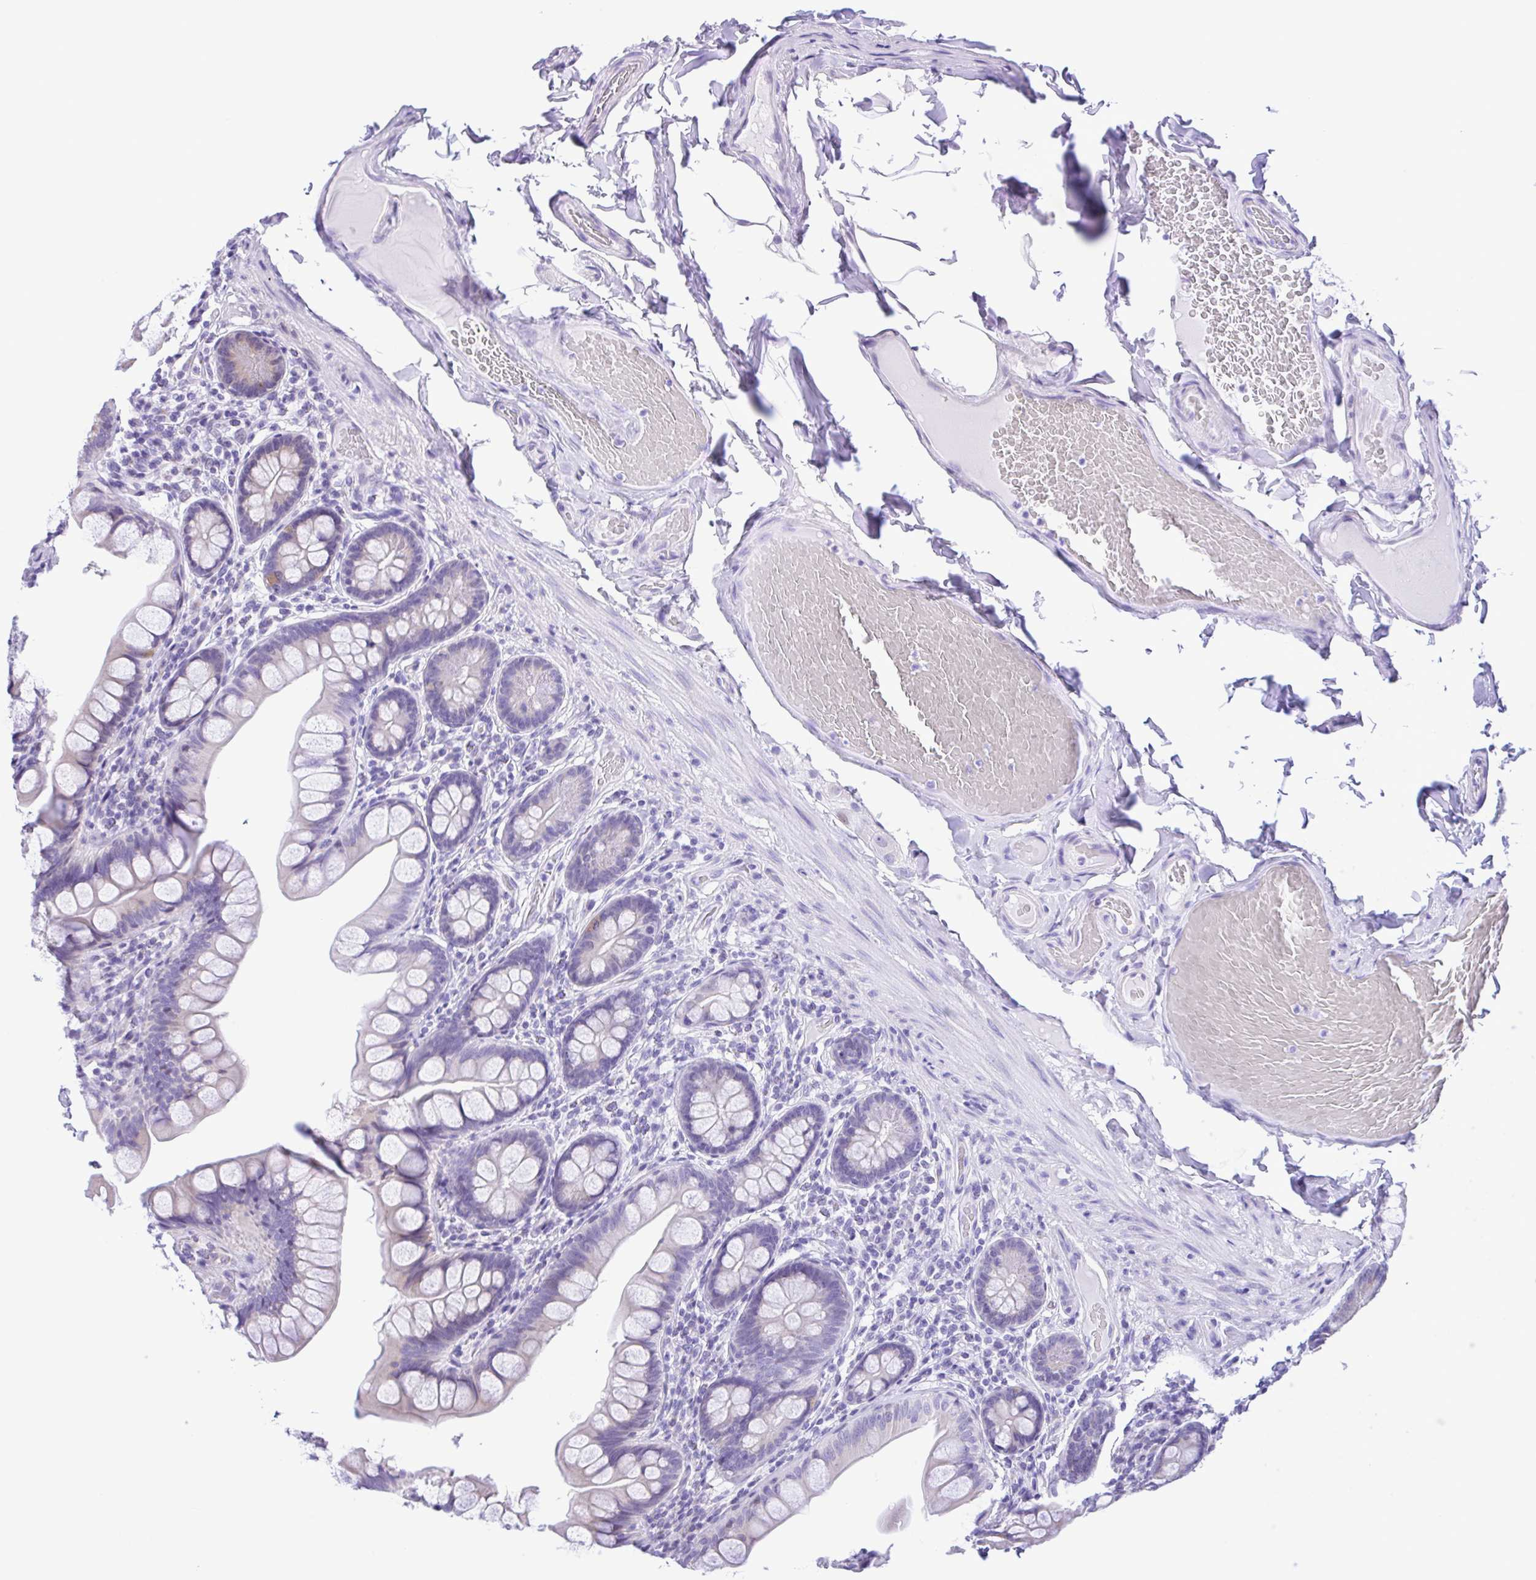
{"staining": {"intensity": "negative", "quantity": "none", "location": "none"}, "tissue": "small intestine", "cell_type": "Glandular cells", "image_type": "normal", "snomed": [{"axis": "morphology", "description": "Normal tissue, NOS"}, {"axis": "topography", "description": "Small intestine"}], "caption": "Immunohistochemical staining of benign human small intestine exhibits no significant positivity in glandular cells.", "gene": "ENSG00000286022", "patient": {"sex": "male", "age": 70}}